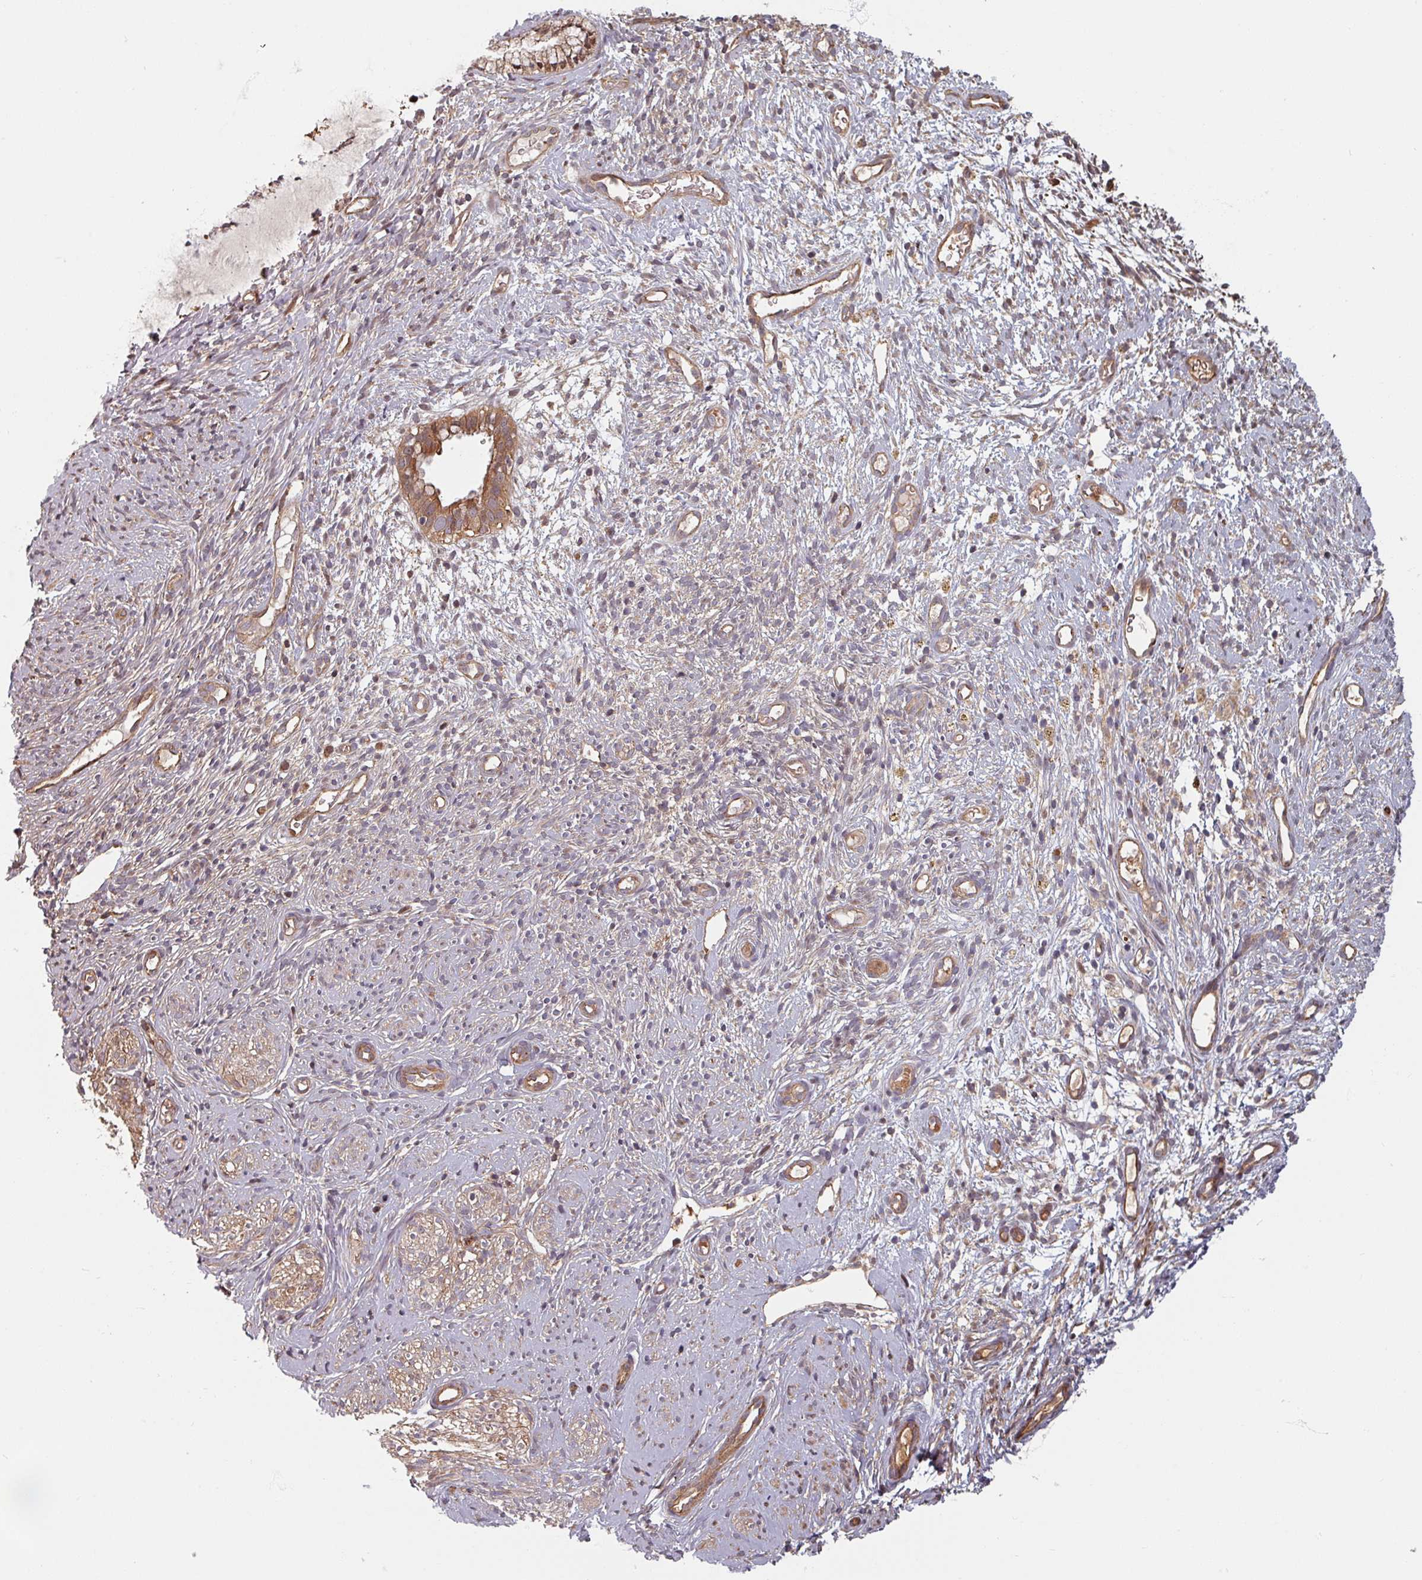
{"staining": {"intensity": "moderate", "quantity": ">75%", "location": "cytoplasmic/membranous"}, "tissue": "cervix", "cell_type": "Glandular cells", "image_type": "normal", "snomed": [{"axis": "morphology", "description": "Normal tissue, NOS"}, {"axis": "topography", "description": "Cervix"}], "caption": "Glandular cells exhibit moderate cytoplasmic/membranous positivity in about >75% of cells in benign cervix. (DAB = brown stain, brightfield microscopy at high magnification).", "gene": "EID1", "patient": {"sex": "female", "age": 76}}